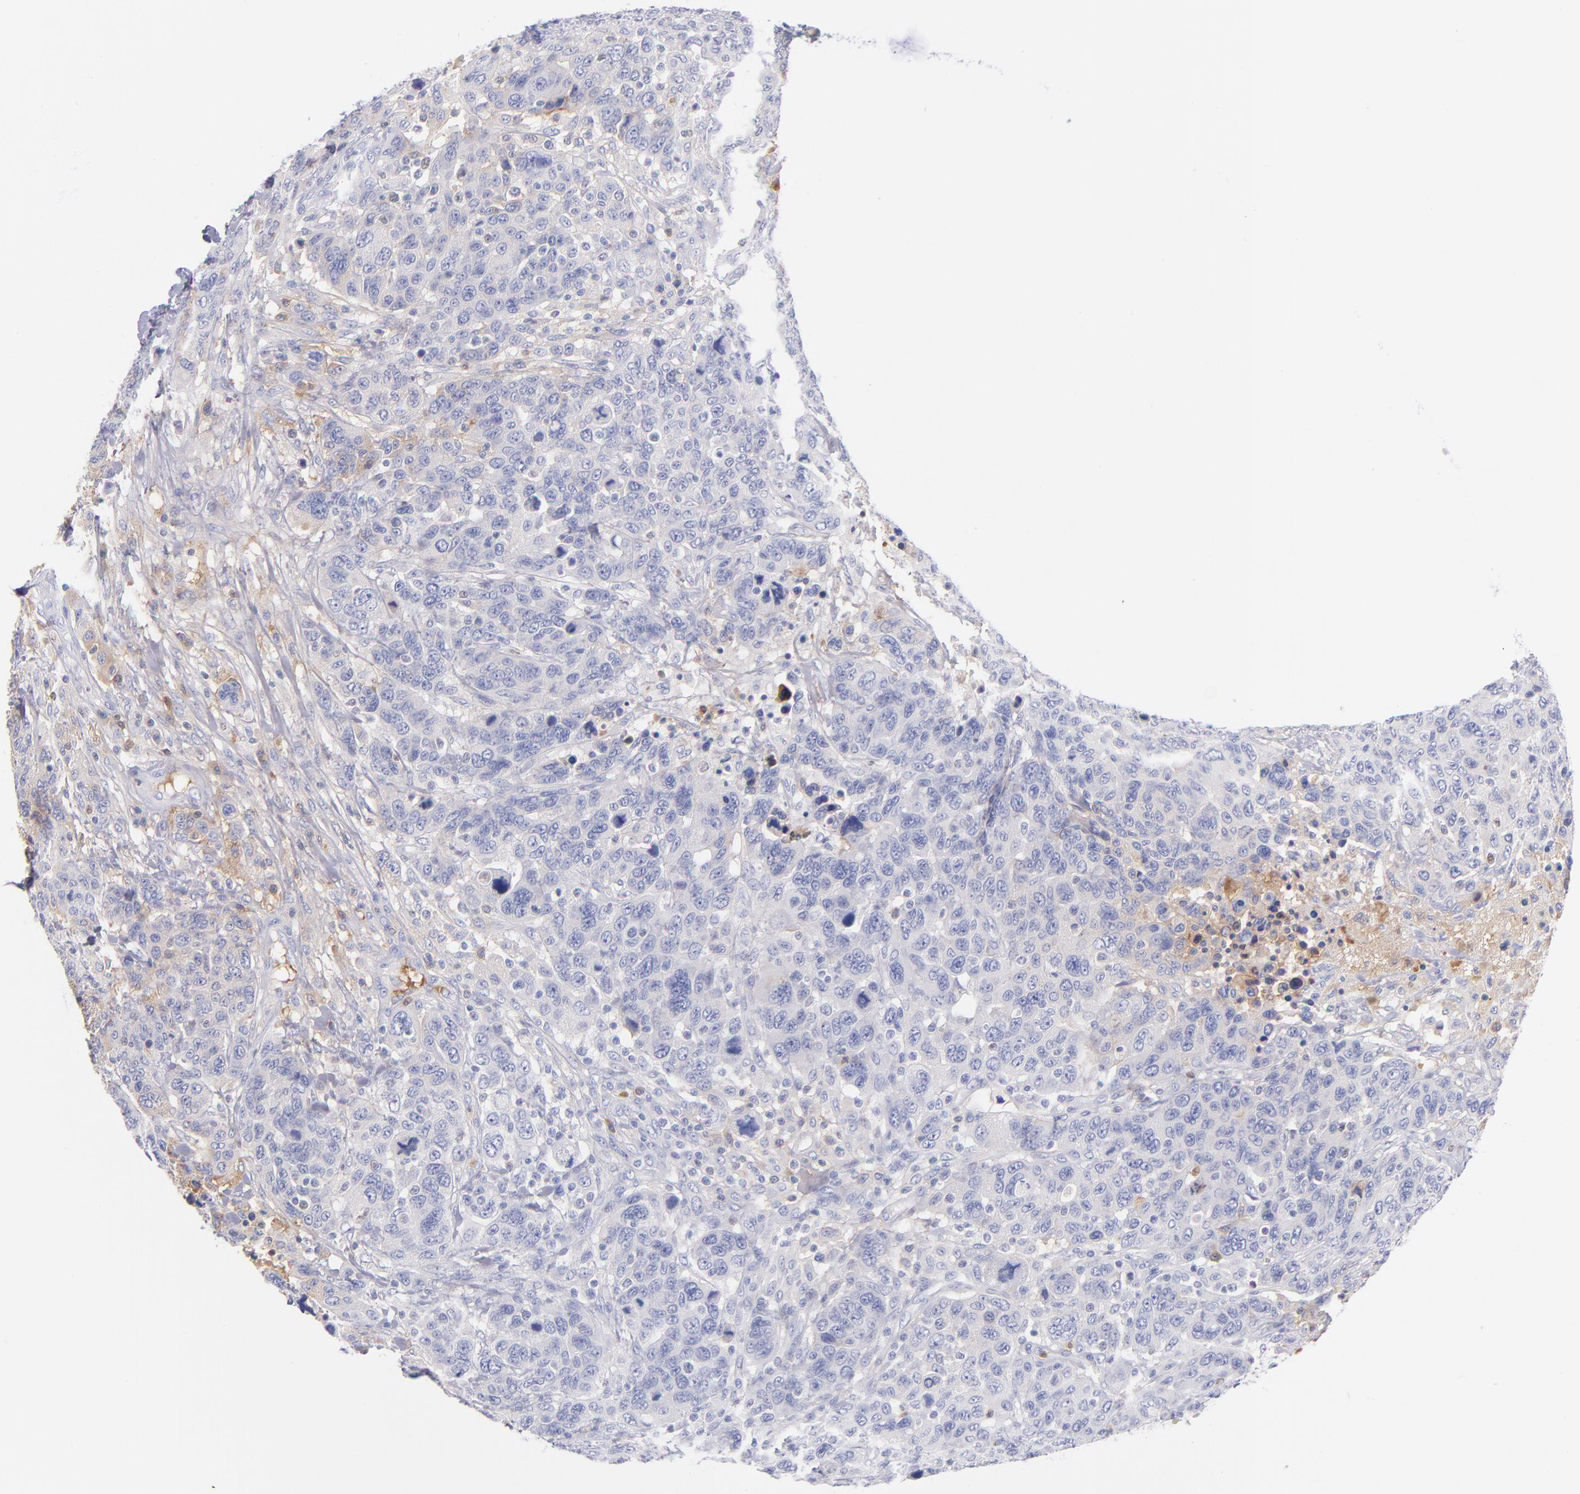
{"staining": {"intensity": "weak", "quantity": "<25%", "location": "cytoplasmic/membranous"}, "tissue": "breast cancer", "cell_type": "Tumor cells", "image_type": "cancer", "snomed": [{"axis": "morphology", "description": "Duct carcinoma"}, {"axis": "topography", "description": "Breast"}], "caption": "Photomicrograph shows no significant protein positivity in tumor cells of infiltrating ductal carcinoma (breast).", "gene": "HP", "patient": {"sex": "female", "age": 37}}